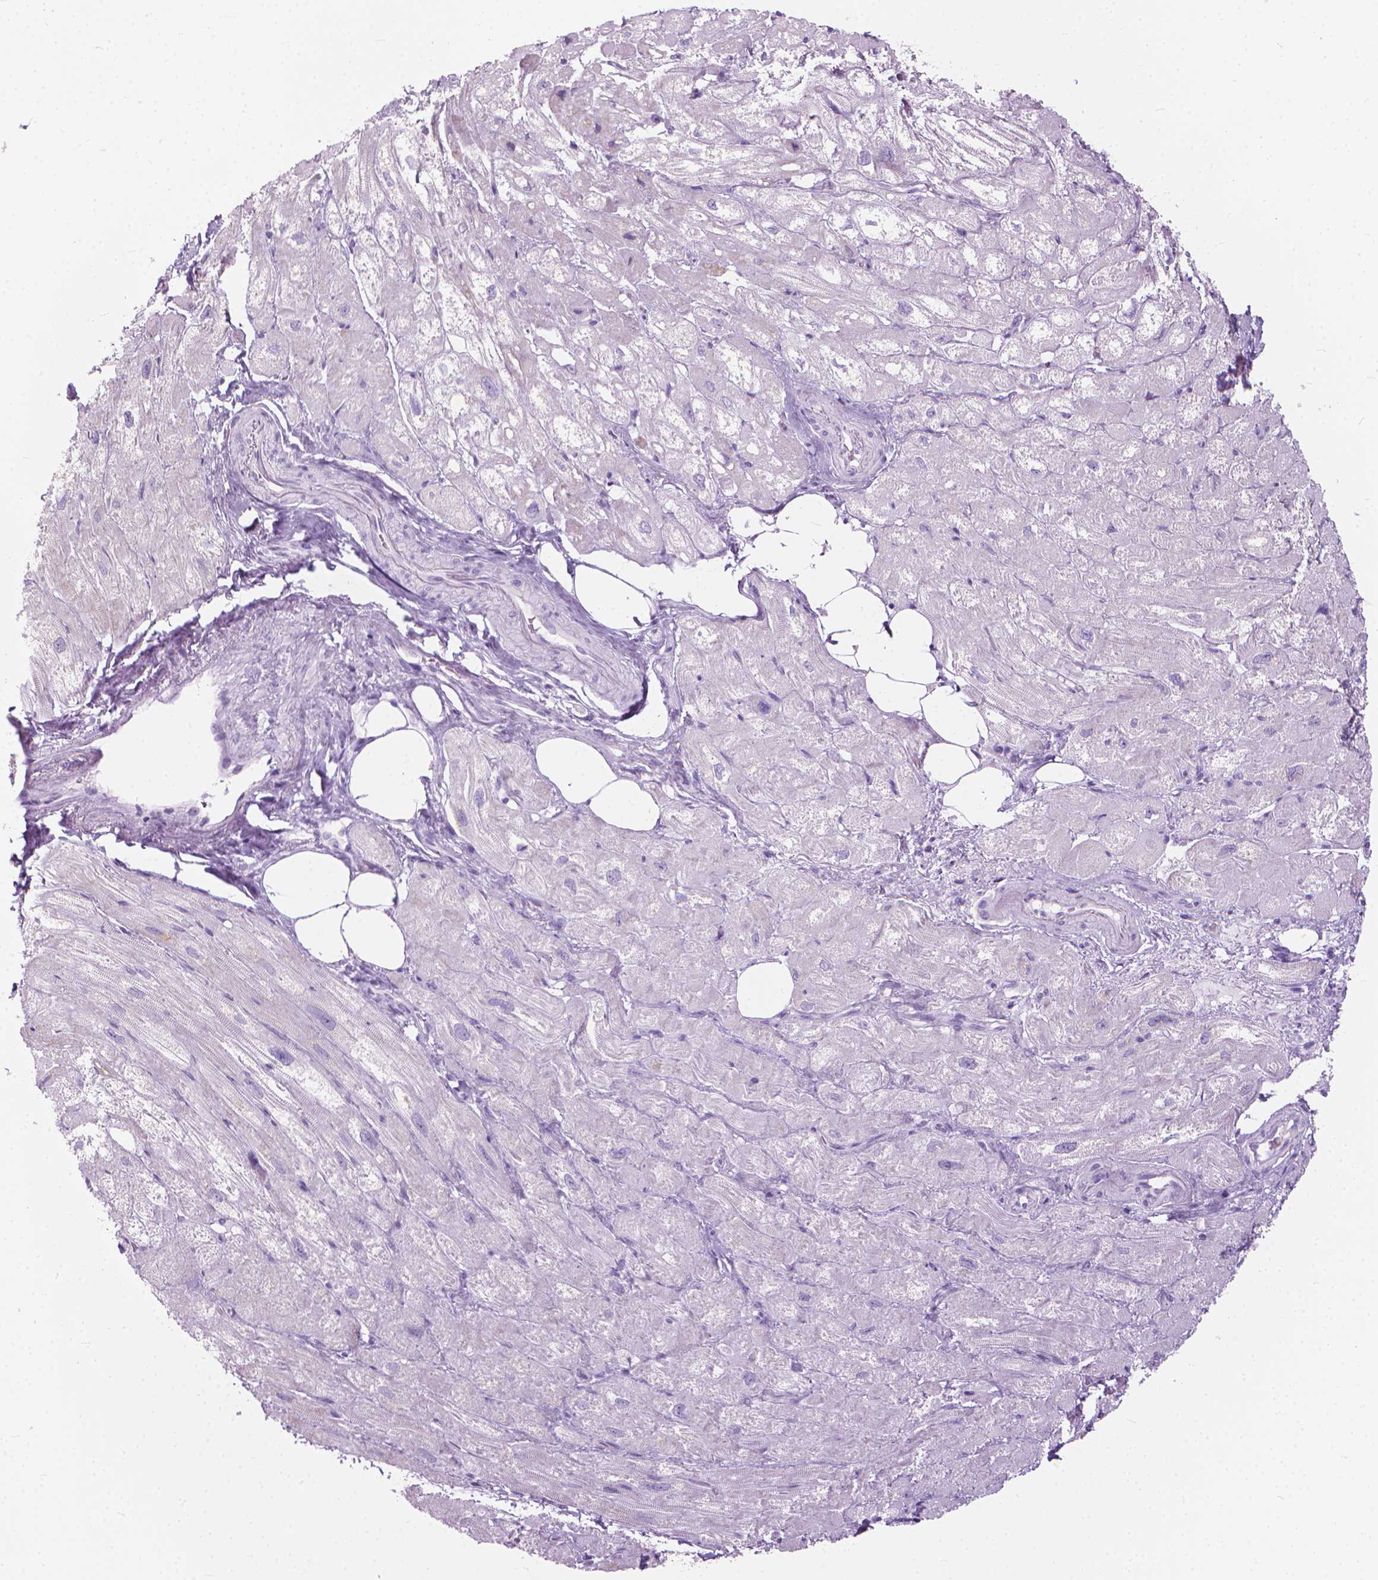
{"staining": {"intensity": "negative", "quantity": "none", "location": "none"}, "tissue": "heart muscle", "cell_type": "Cardiomyocytes", "image_type": "normal", "snomed": [{"axis": "morphology", "description": "Normal tissue, NOS"}, {"axis": "topography", "description": "Heart"}], "caption": "This histopathology image is of benign heart muscle stained with IHC to label a protein in brown with the nuclei are counter-stained blue. There is no positivity in cardiomyocytes.", "gene": "HTR2B", "patient": {"sex": "female", "age": 69}}